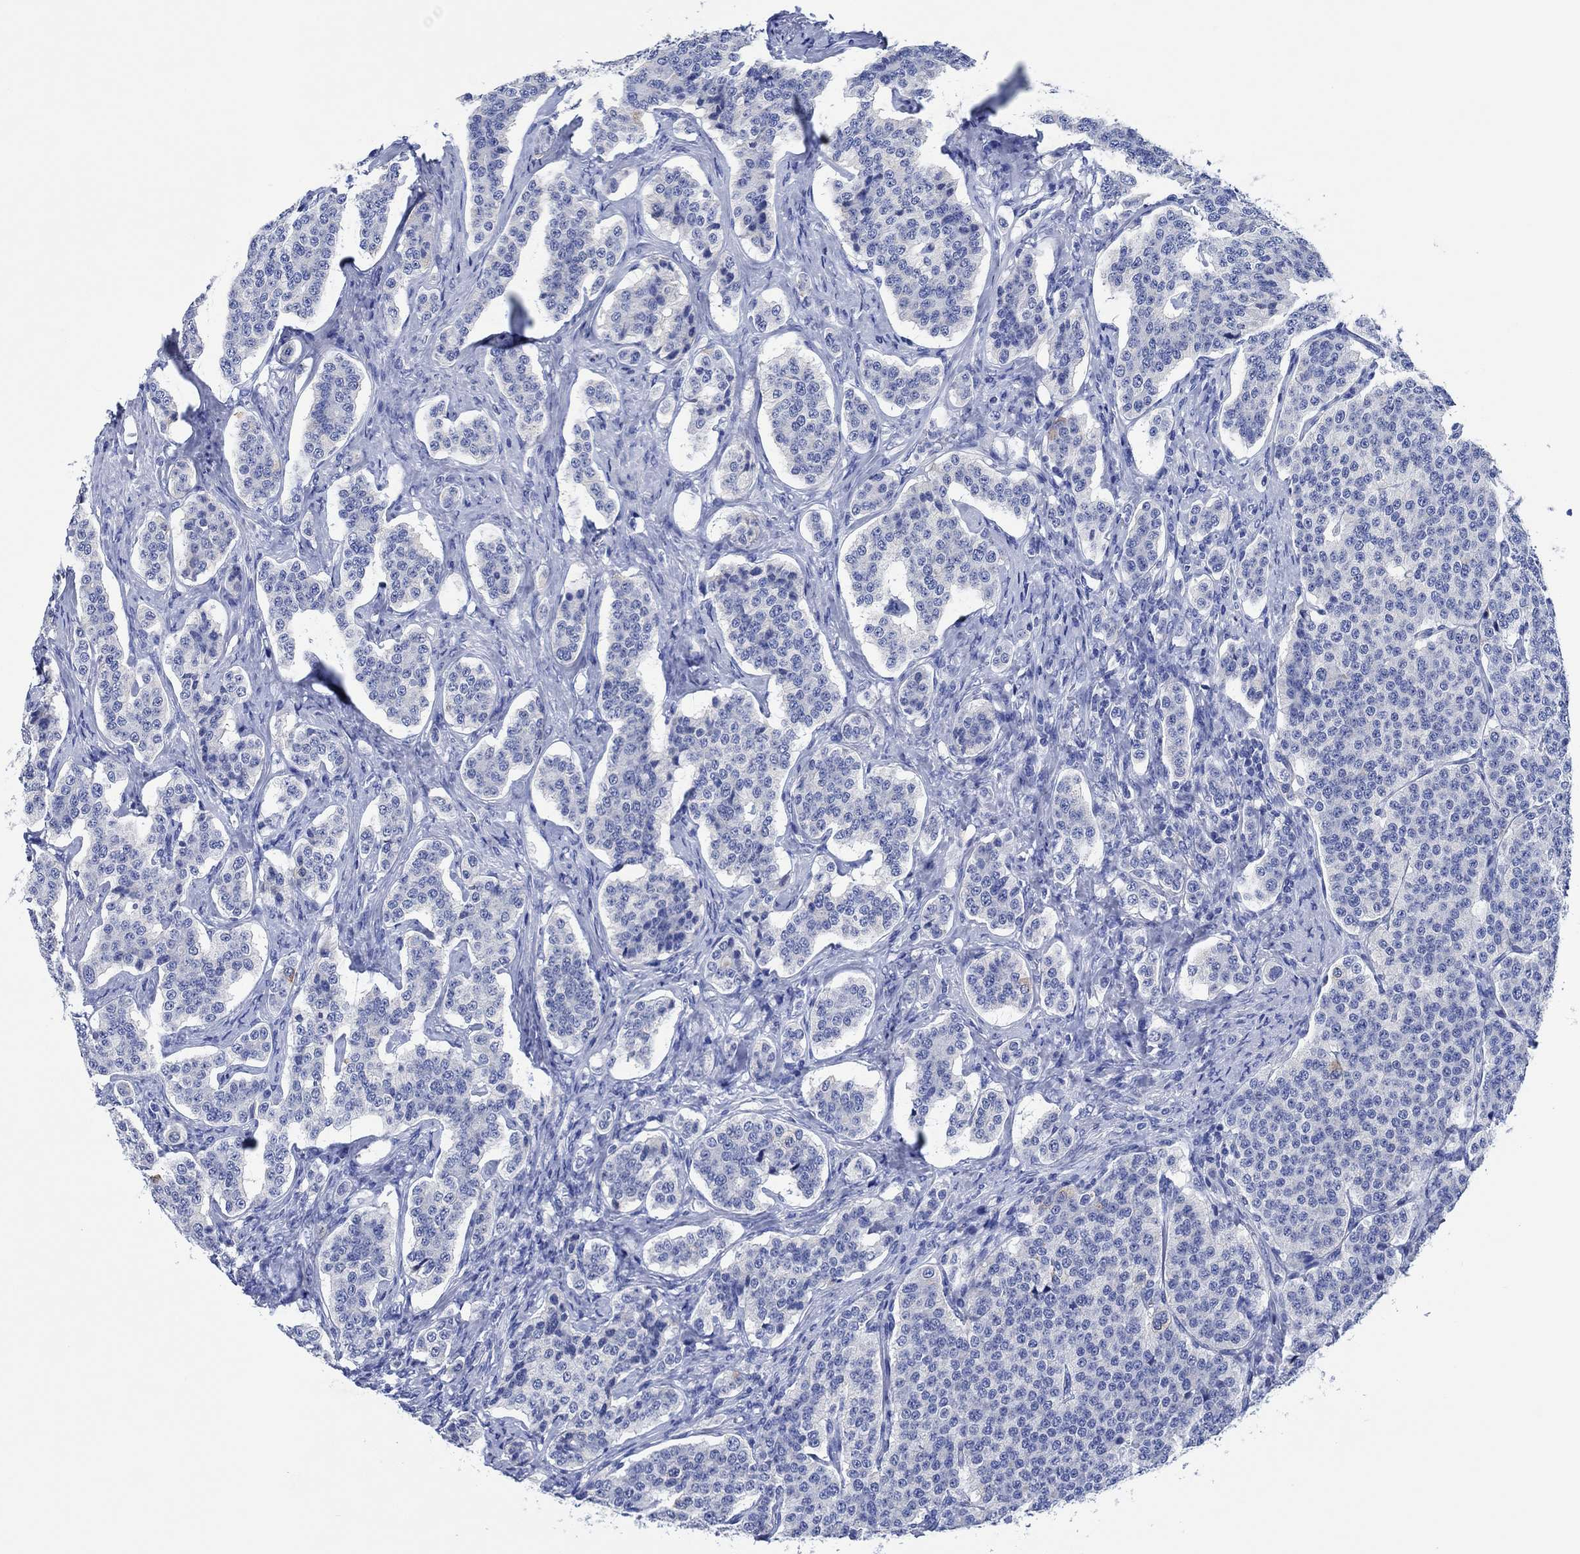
{"staining": {"intensity": "negative", "quantity": "none", "location": "none"}, "tissue": "carcinoid", "cell_type": "Tumor cells", "image_type": "cancer", "snomed": [{"axis": "morphology", "description": "Carcinoid, malignant, NOS"}, {"axis": "topography", "description": "Small intestine"}], "caption": "Immunohistochemistry photomicrograph of malignant carcinoid stained for a protein (brown), which reveals no expression in tumor cells.", "gene": "CPNE6", "patient": {"sex": "female", "age": 58}}